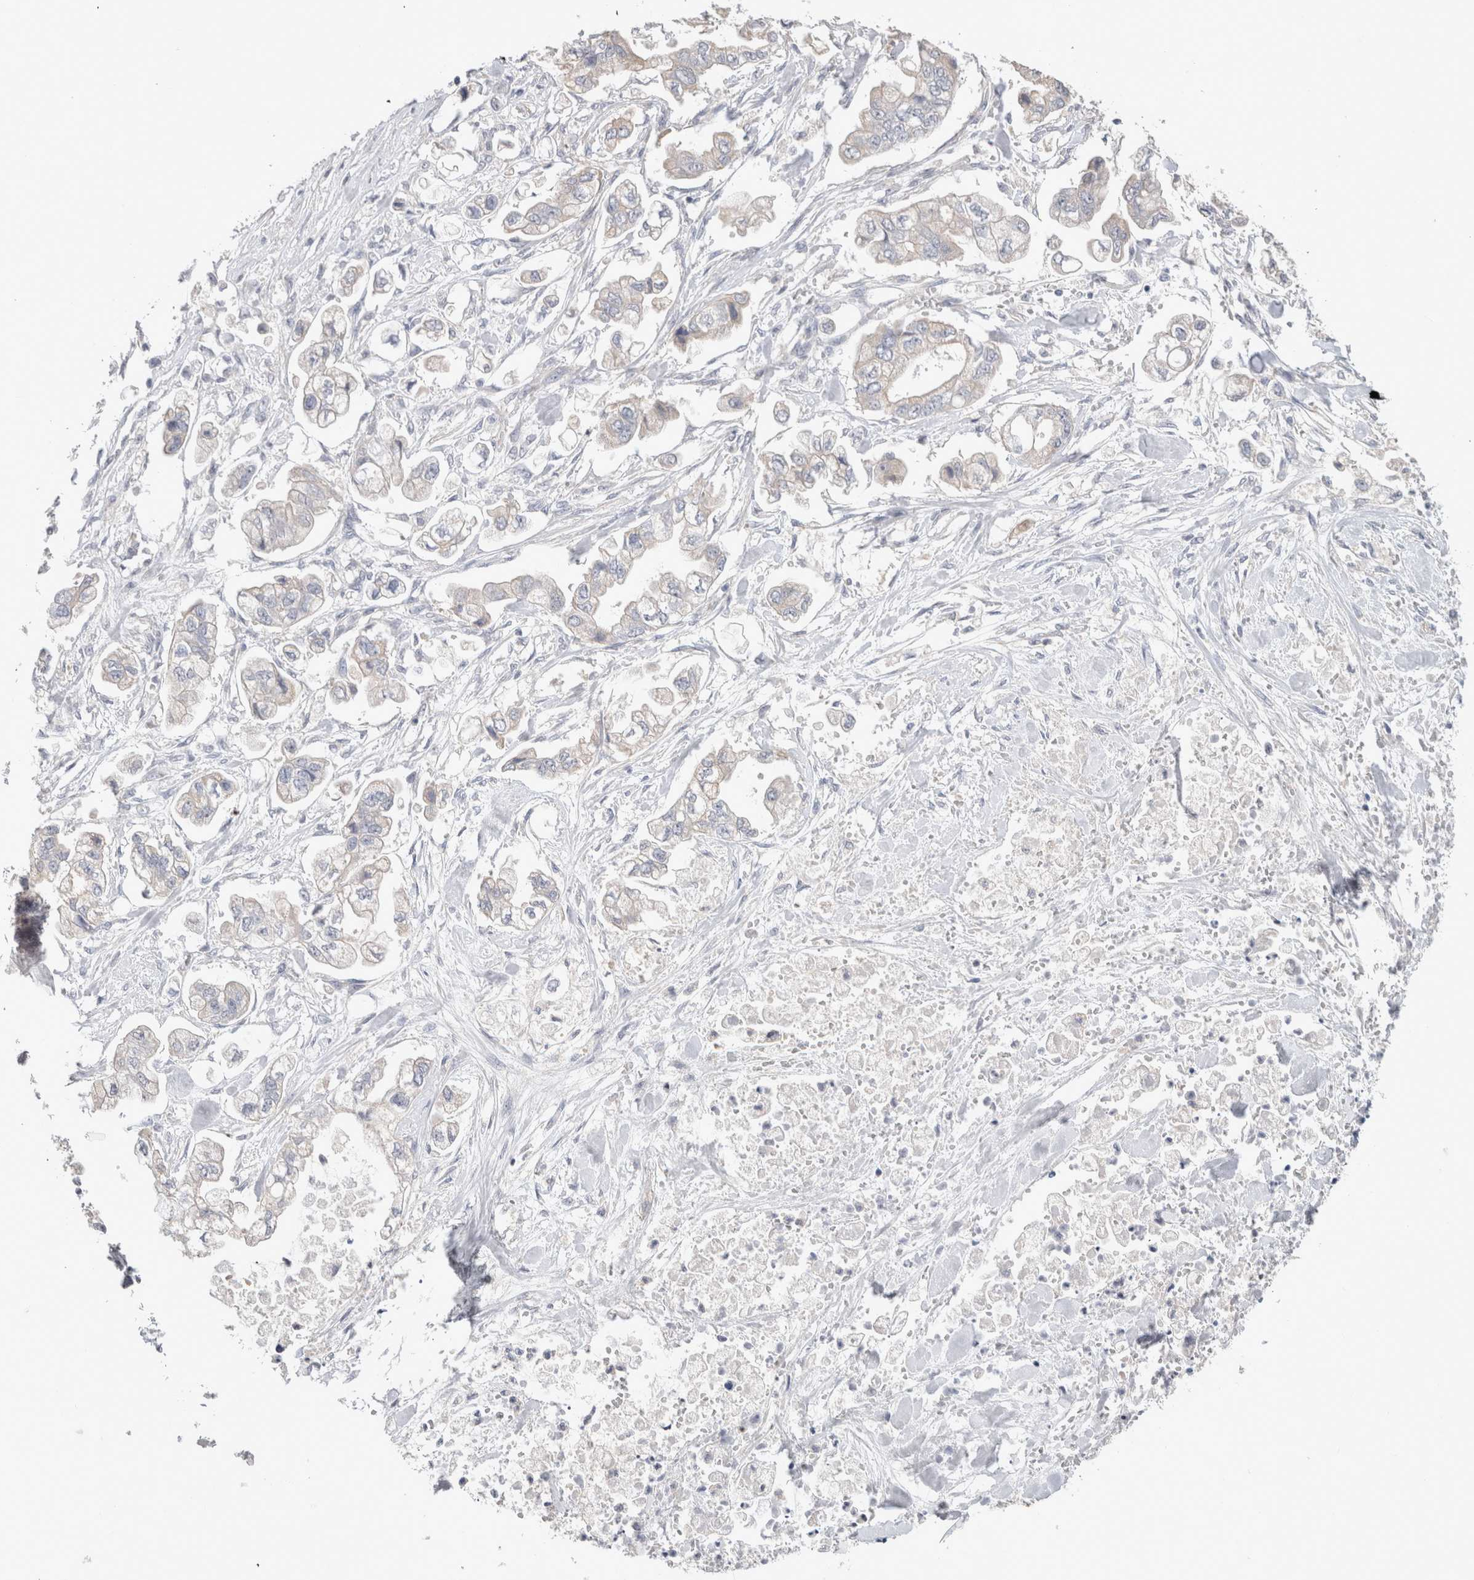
{"staining": {"intensity": "weak", "quantity": "<25%", "location": "cytoplasmic/membranous"}, "tissue": "stomach cancer", "cell_type": "Tumor cells", "image_type": "cancer", "snomed": [{"axis": "morphology", "description": "Normal tissue, NOS"}, {"axis": "morphology", "description": "Adenocarcinoma, NOS"}, {"axis": "topography", "description": "Stomach"}], "caption": "The immunohistochemistry (IHC) micrograph has no significant positivity in tumor cells of stomach cancer tissue. (DAB (3,3'-diaminobenzidine) immunohistochemistry (IHC), high magnification).", "gene": "DMD", "patient": {"sex": "male", "age": 62}}